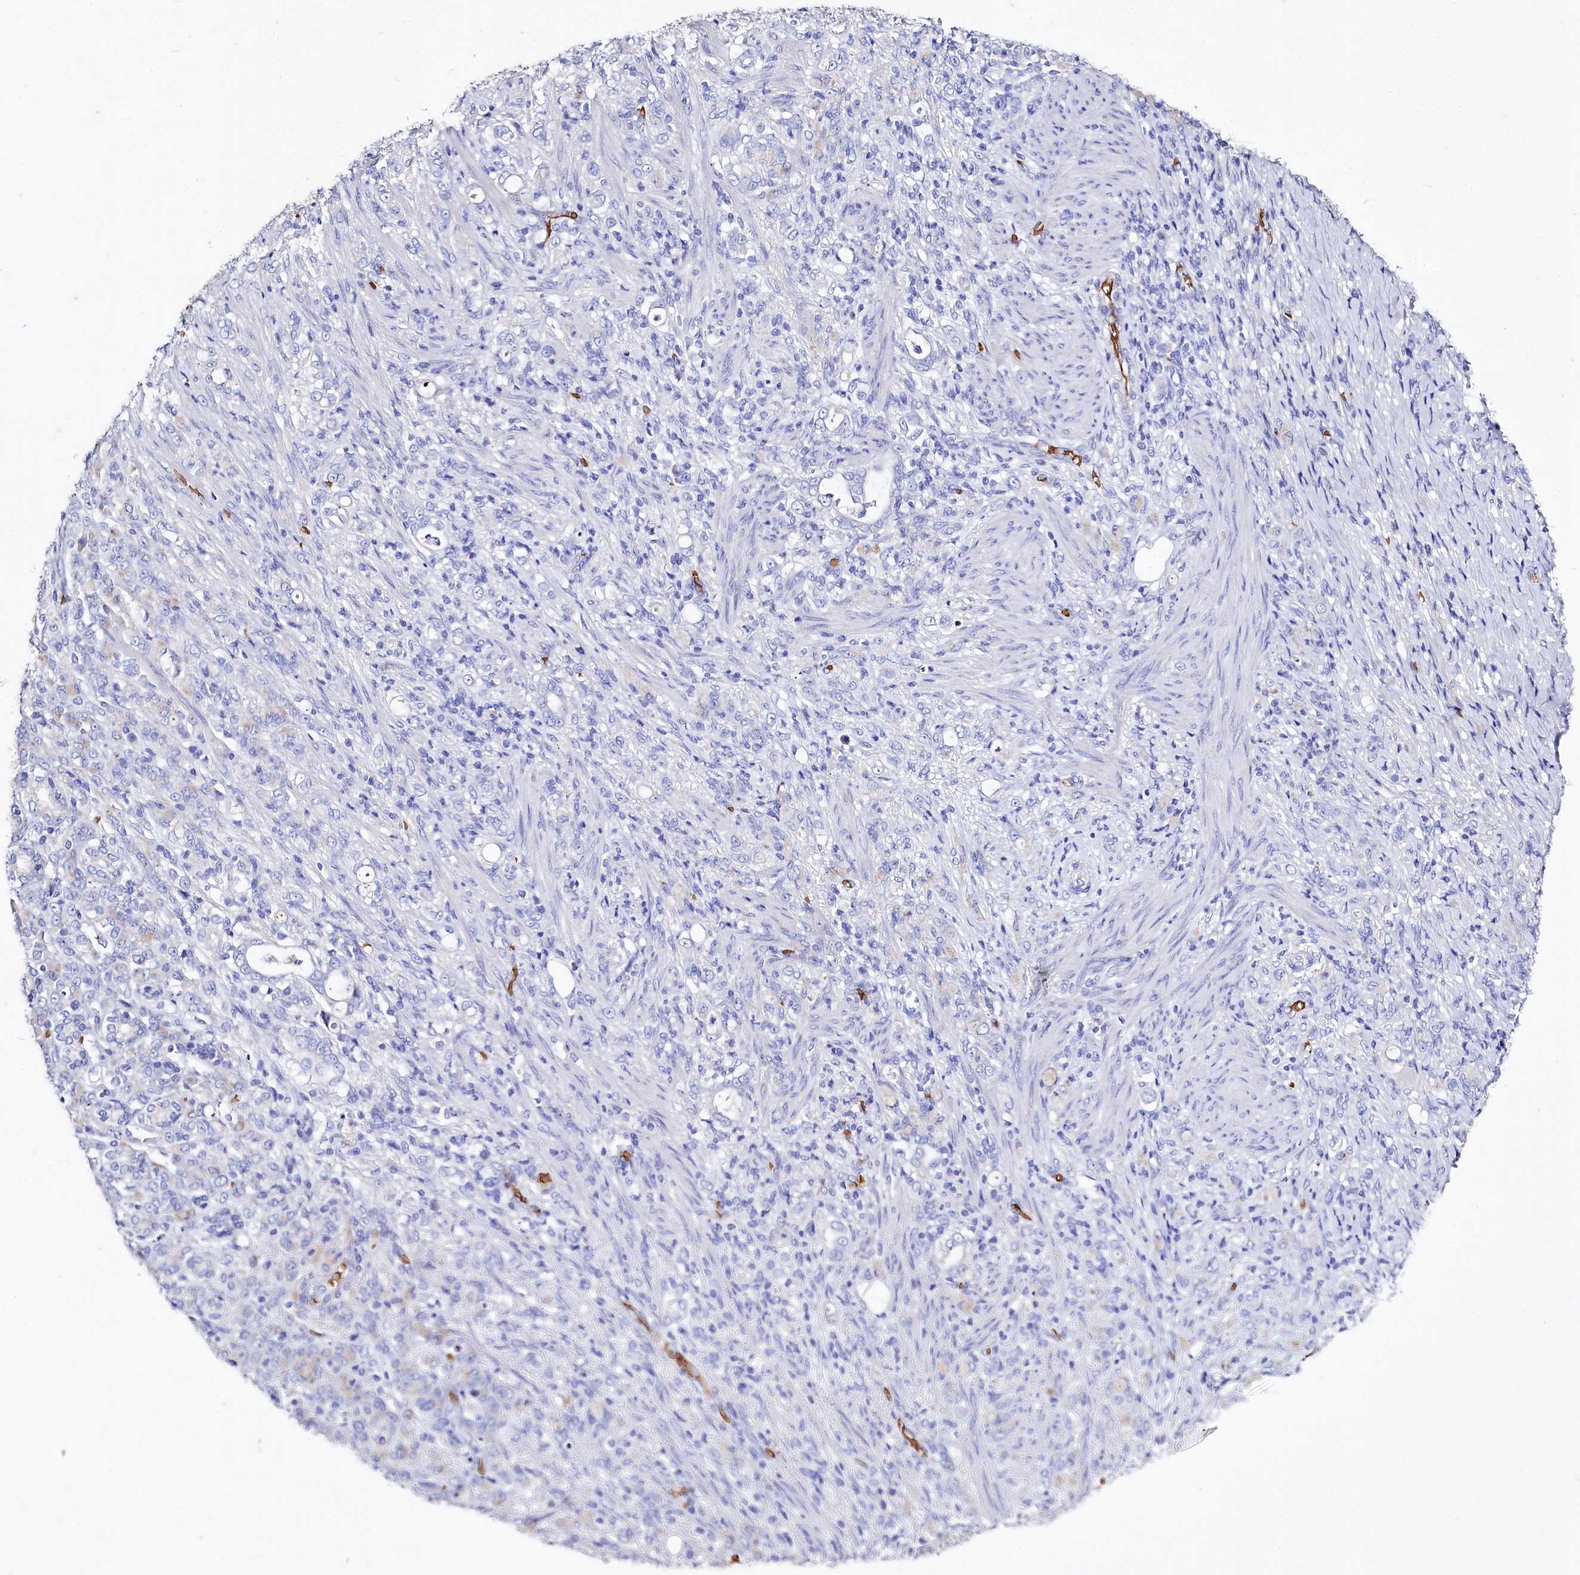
{"staining": {"intensity": "negative", "quantity": "none", "location": "none"}, "tissue": "stomach cancer", "cell_type": "Tumor cells", "image_type": "cancer", "snomed": [{"axis": "morphology", "description": "Adenocarcinoma, NOS"}, {"axis": "topography", "description": "Stomach"}], "caption": "An immunohistochemistry image of stomach adenocarcinoma is shown. There is no staining in tumor cells of stomach adenocarcinoma.", "gene": "RPUSD3", "patient": {"sex": "female", "age": 79}}